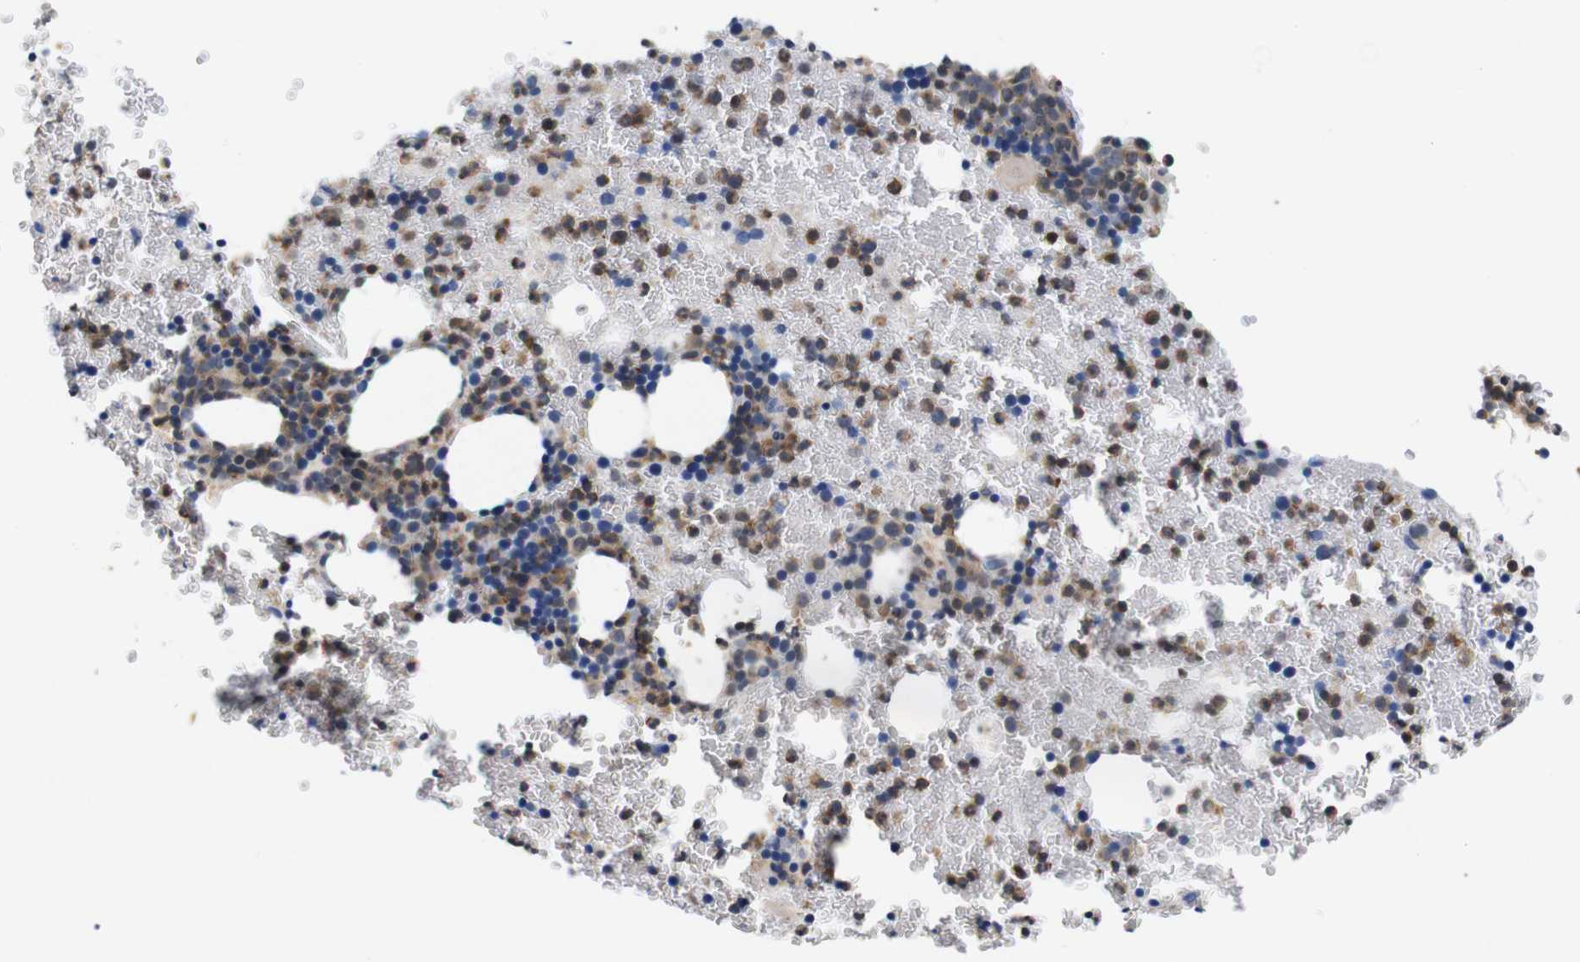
{"staining": {"intensity": "moderate", "quantity": ">75%", "location": "cytoplasmic/membranous"}, "tissue": "bone marrow", "cell_type": "Hematopoietic cells", "image_type": "normal", "snomed": [{"axis": "morphology", "description": "Normal tissue, NOS"}, {"axis": "morphology", "description": "Inflammation, NOS"}, {"axis": "topography", "description": "Bone marrow"}], "caption": "Human bone marrow stained with a brown dye exhibits moderate cytoplasmic/membranous positive staining in about >75% of hematopoietic cells.", "gene": "BRWD3", "patient": {"sex": "female", "age": 17}}